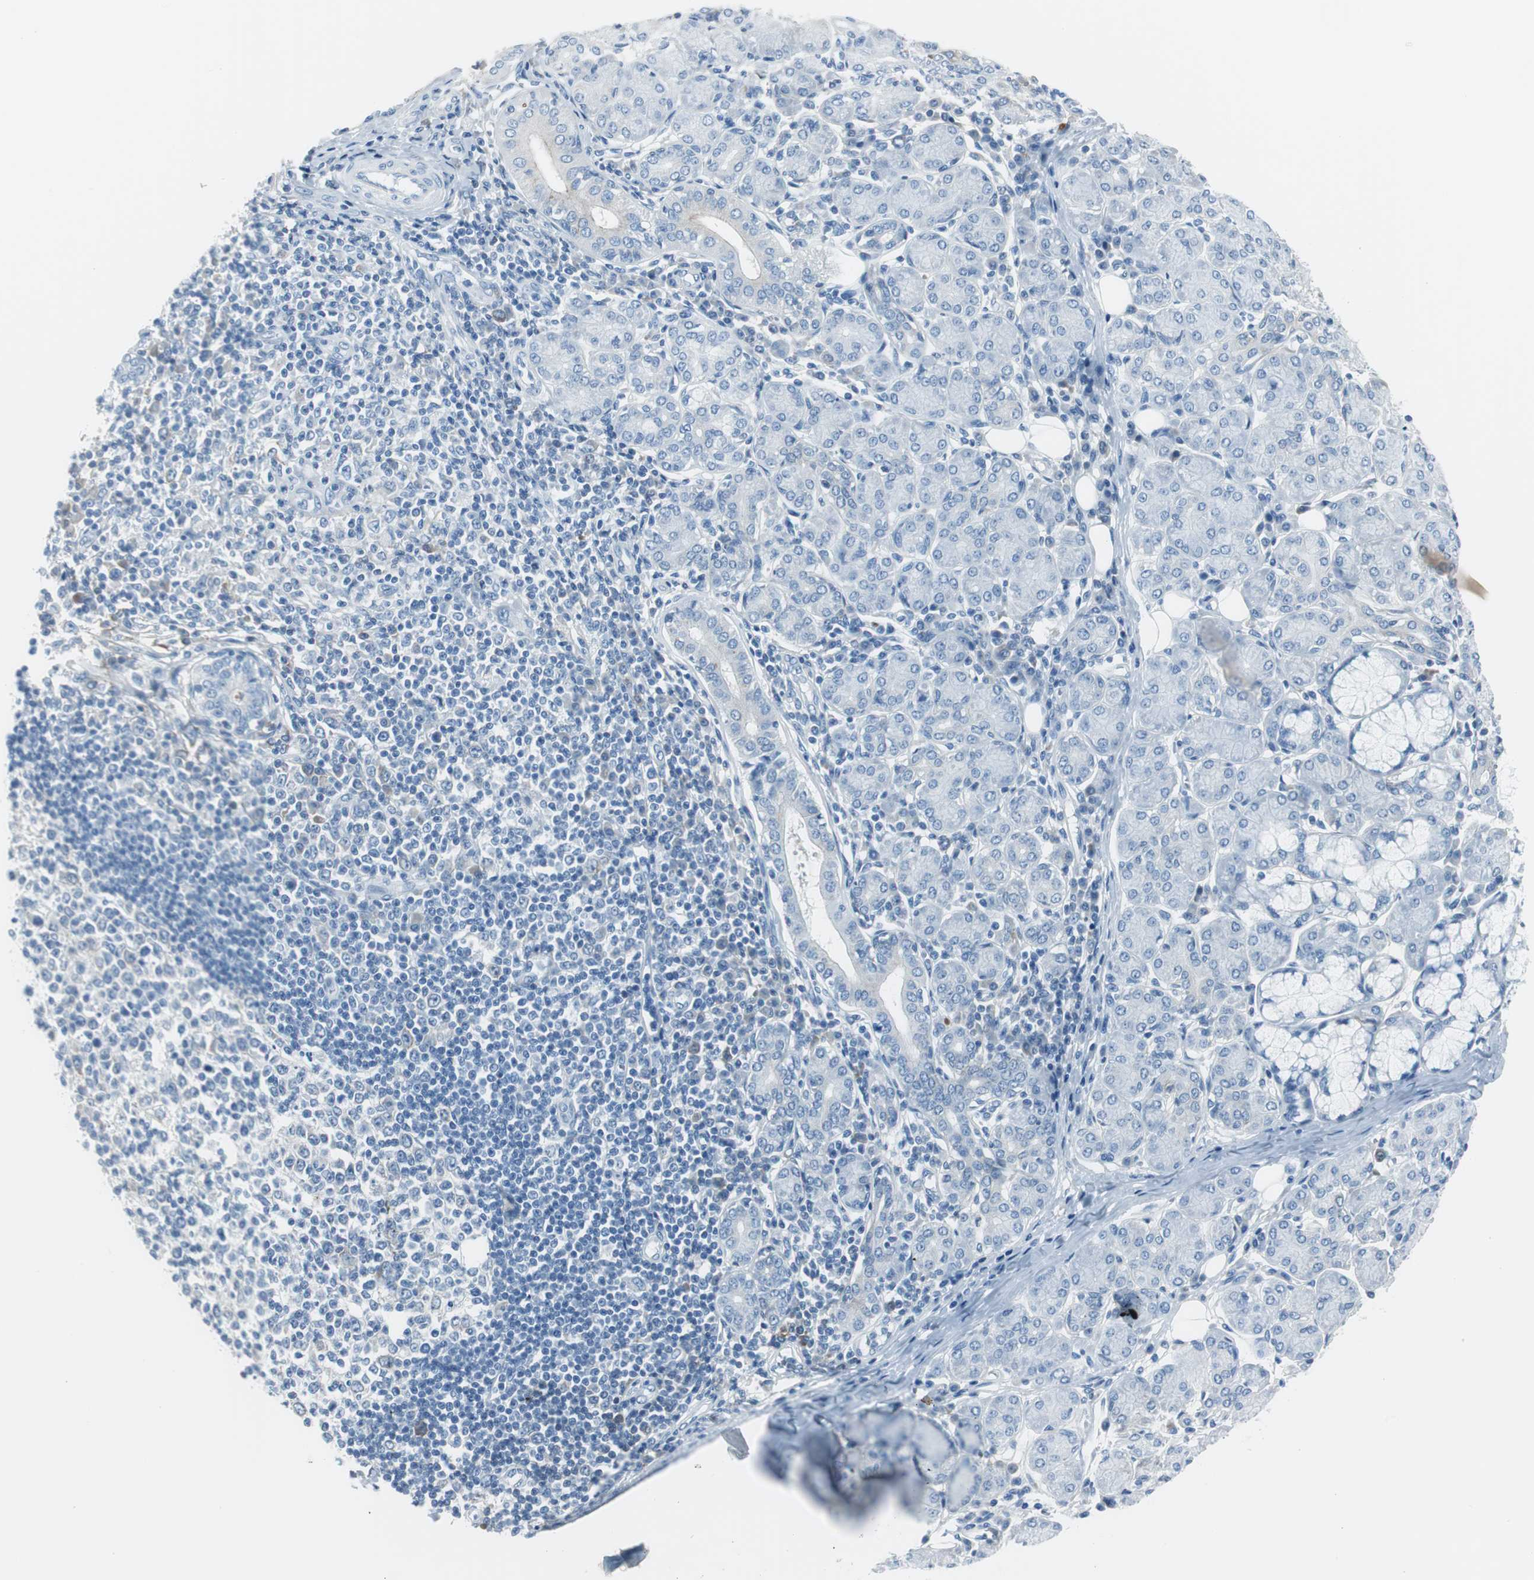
{"staining": {"intensity": "negative", "quantity": "none", "location": "none"}, "tissue": "salivary gland", "cell_type": "Glandular cells", "image_type": "normal", "snomed": [{"axis": "morphology", "description": "Normal tissue, NOS"}, {"axis": "morphology", "description": "Inflammation, NOS"}, {"axis": "topography", "description": "Lymph node"}, {"axis": "topography", "description": "Salivary gland"}], "caption": "IHC histopathology image of benign salivary gland: human salivary gland stained with DAB (3,3'-diaminobenzidine) displays no significant protein expression in glandular cells.", "gene": "SERPINF1", "patient": {"sex": "male", "age": 3}}